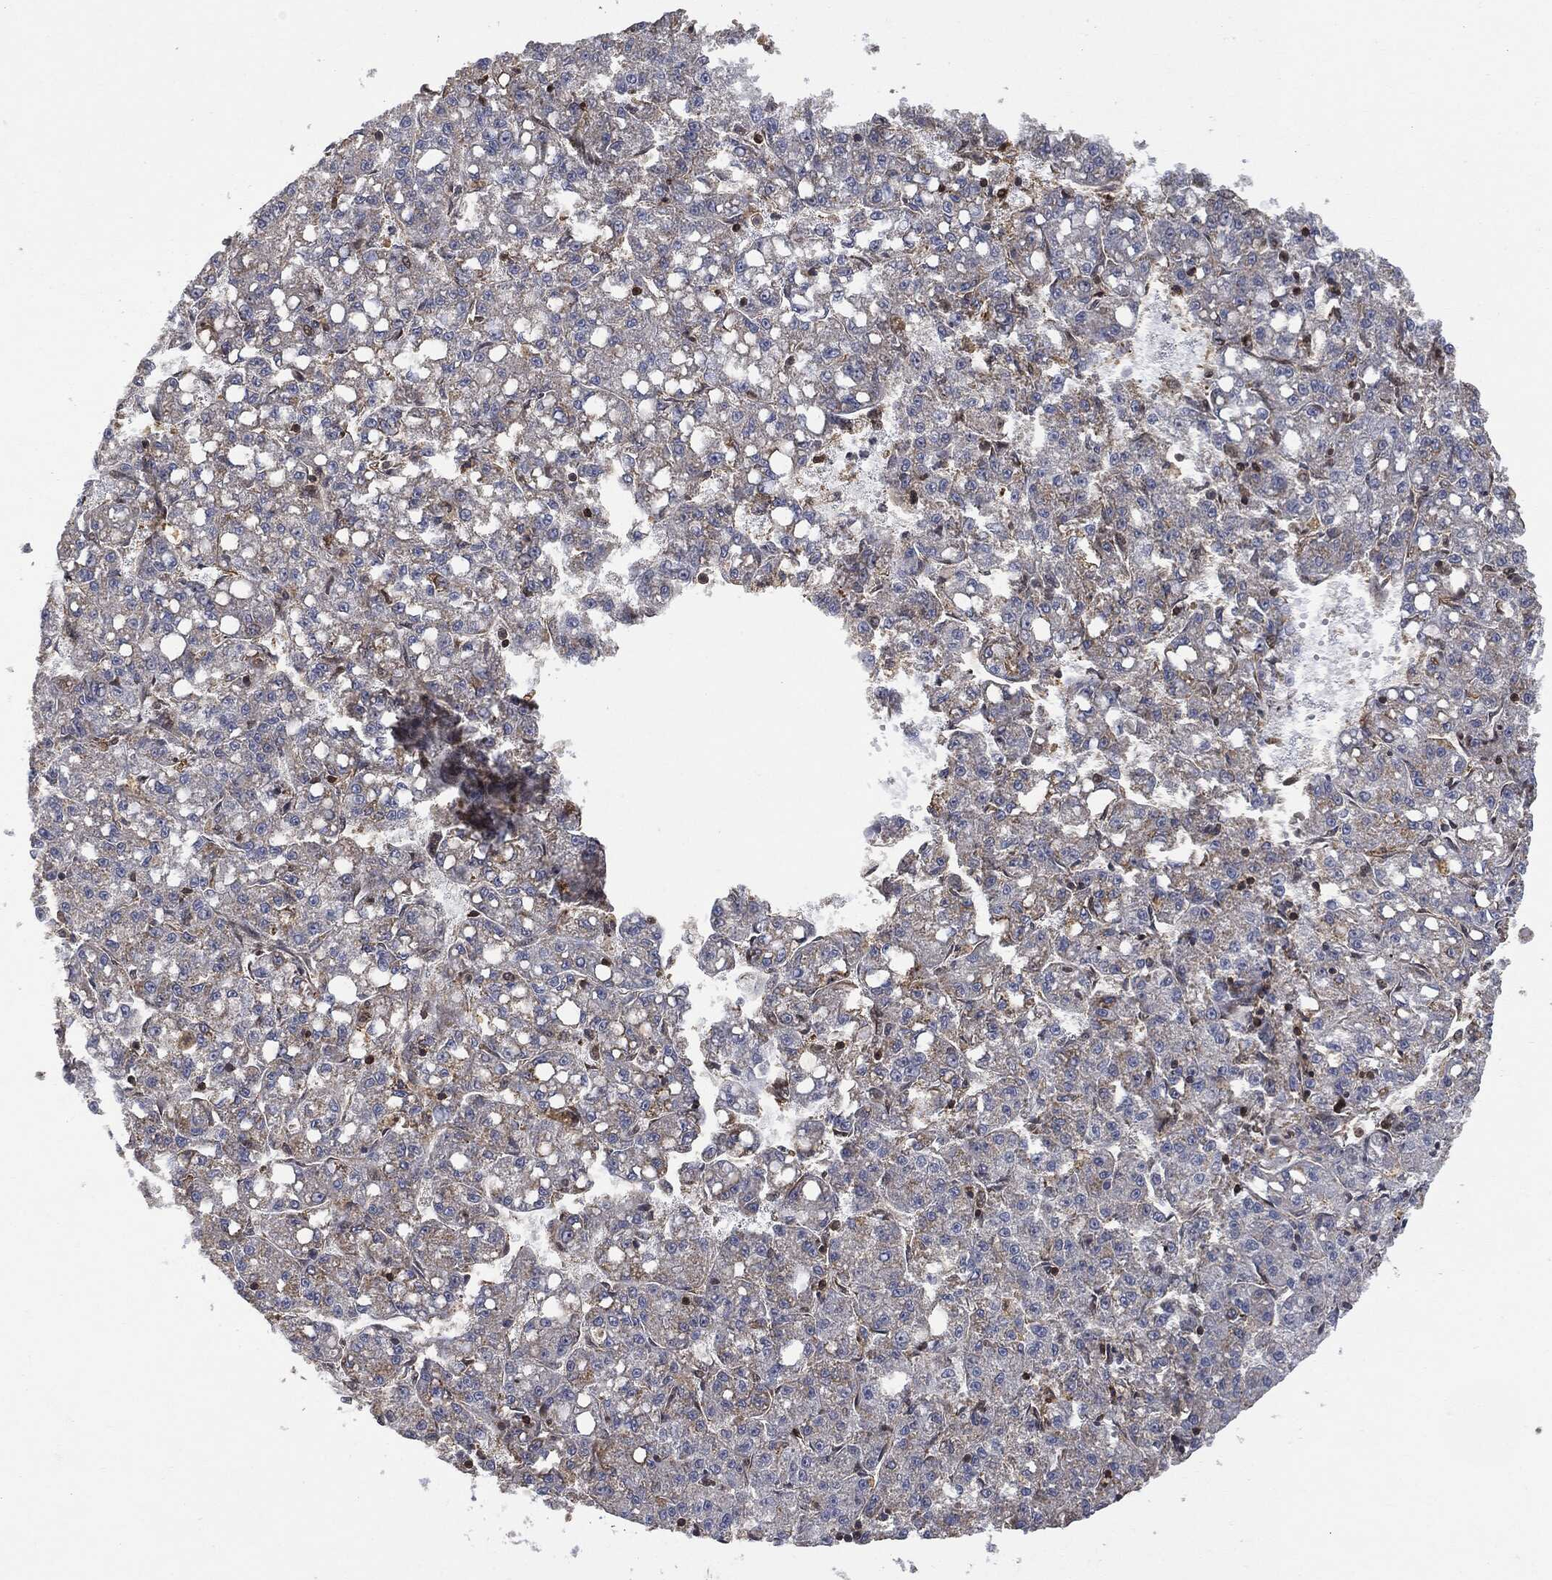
{"staining": {"intensity": "negative", "quantity": "none", "location": "none"}, "tissue": "liver cancer", "cell_type": "Tumor cells", "image_type": "cancer", "snomed": [{"axis": "morphology", "description": "Carcinoma, Hepatocellular, NOS"}, {"axis": "topography", "description": "Liver"}], "caption": "Immunohistochemistry (IHC) histopathology image of neoplastic tissue: hepatocellular carcinoma (liver) stained with DAB (3,3'-diaminobenzidine) shows no significant protein staining in tumor cells. (Brightfield microscopy of DAB immunohistochemistry at high magnification).", "gene": "PSMB10", "patient": {"sex": "female", "age": 65}}